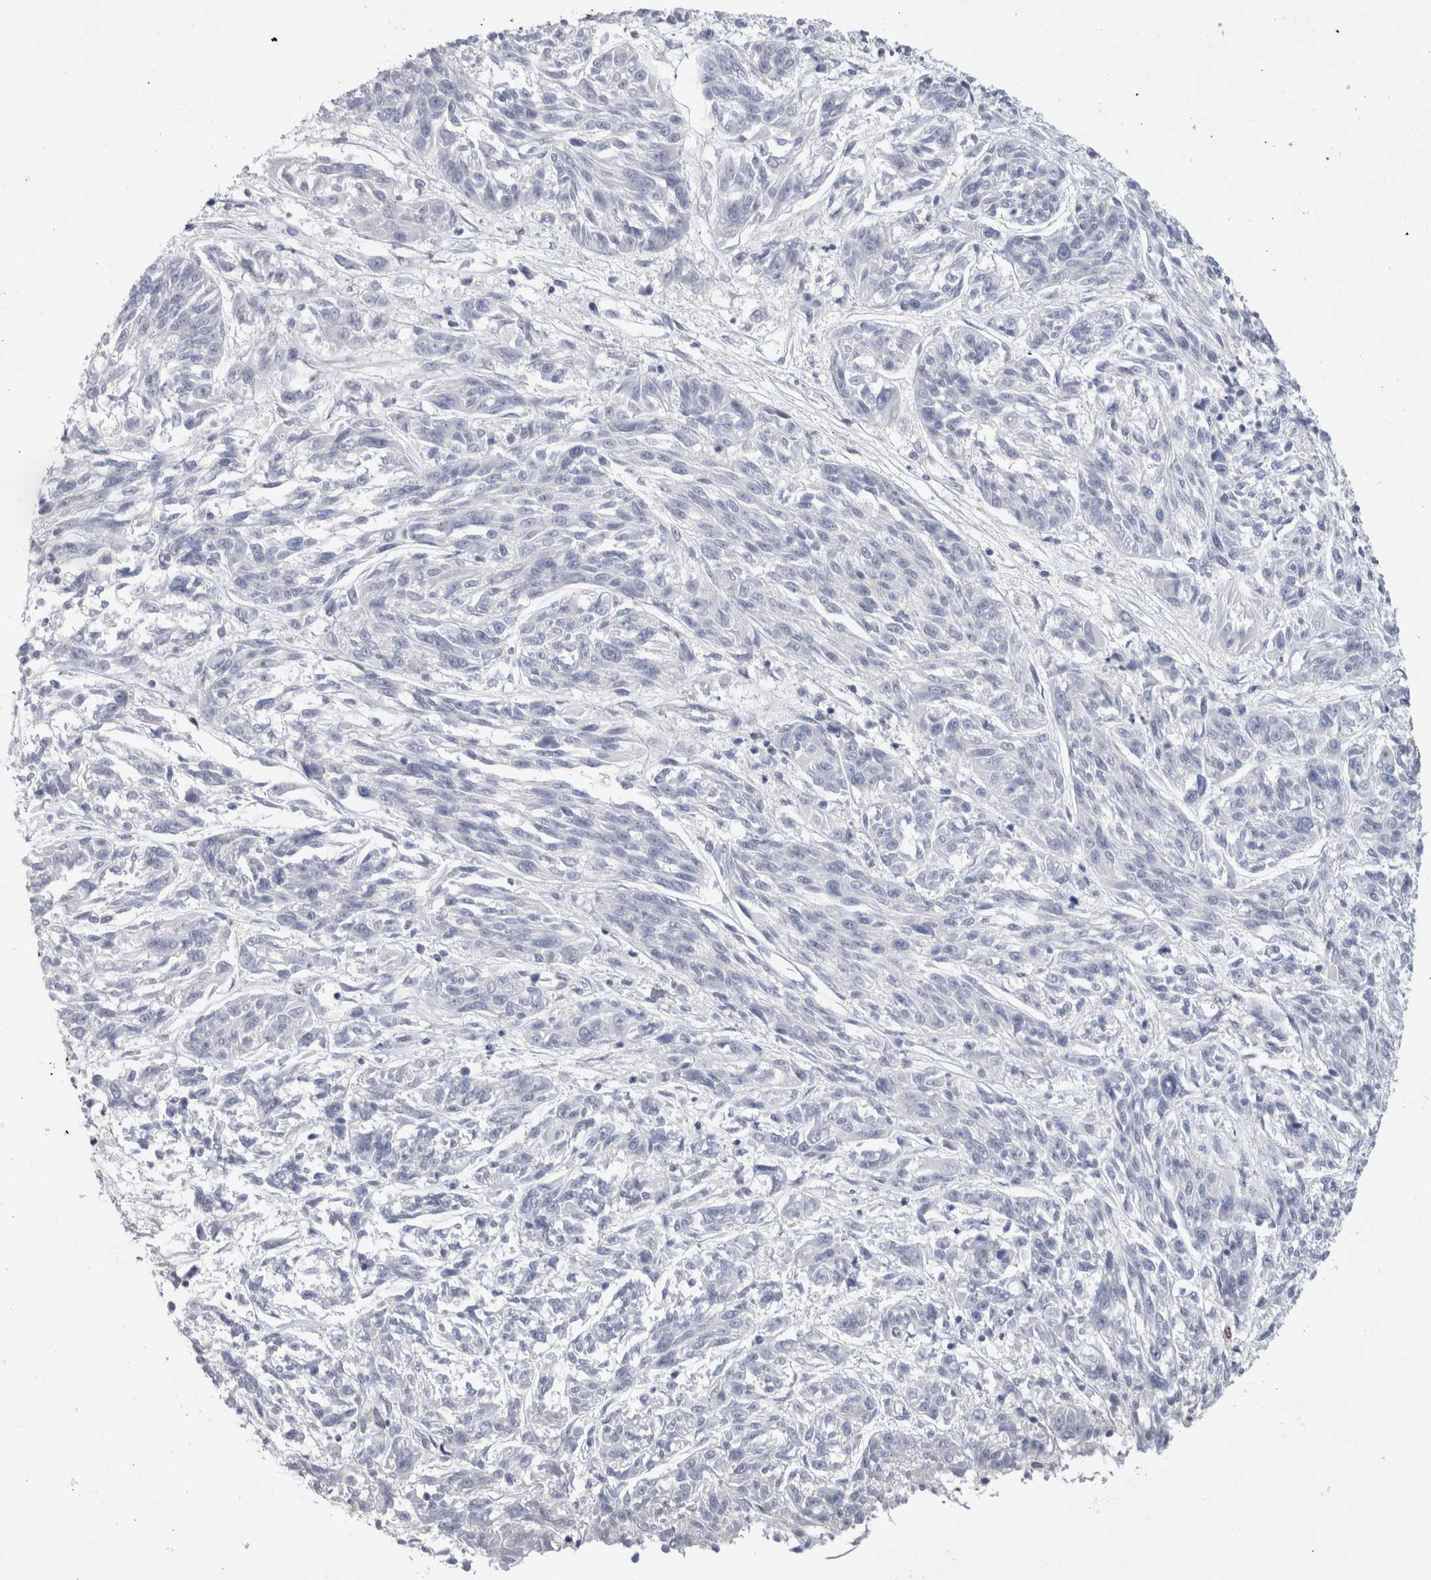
{"staining": {"intensity": "negative", "quantity": "none", "location": "none"}, "tissue": "melanoma", "cell_type": "Tumor cells", "image_type": "cancer", "snomed": [{"axis": "morphology", "description": "Malignant melanoma, NOS"}, {"axis": "topography", "description": "Skin"}], "caption": "DAB immunohistochemical staining of malignant melanoma demonstrates no significant expression in tumor cells.", "gene": "GAA", "patient": {"sex": "male", "age": 53}}